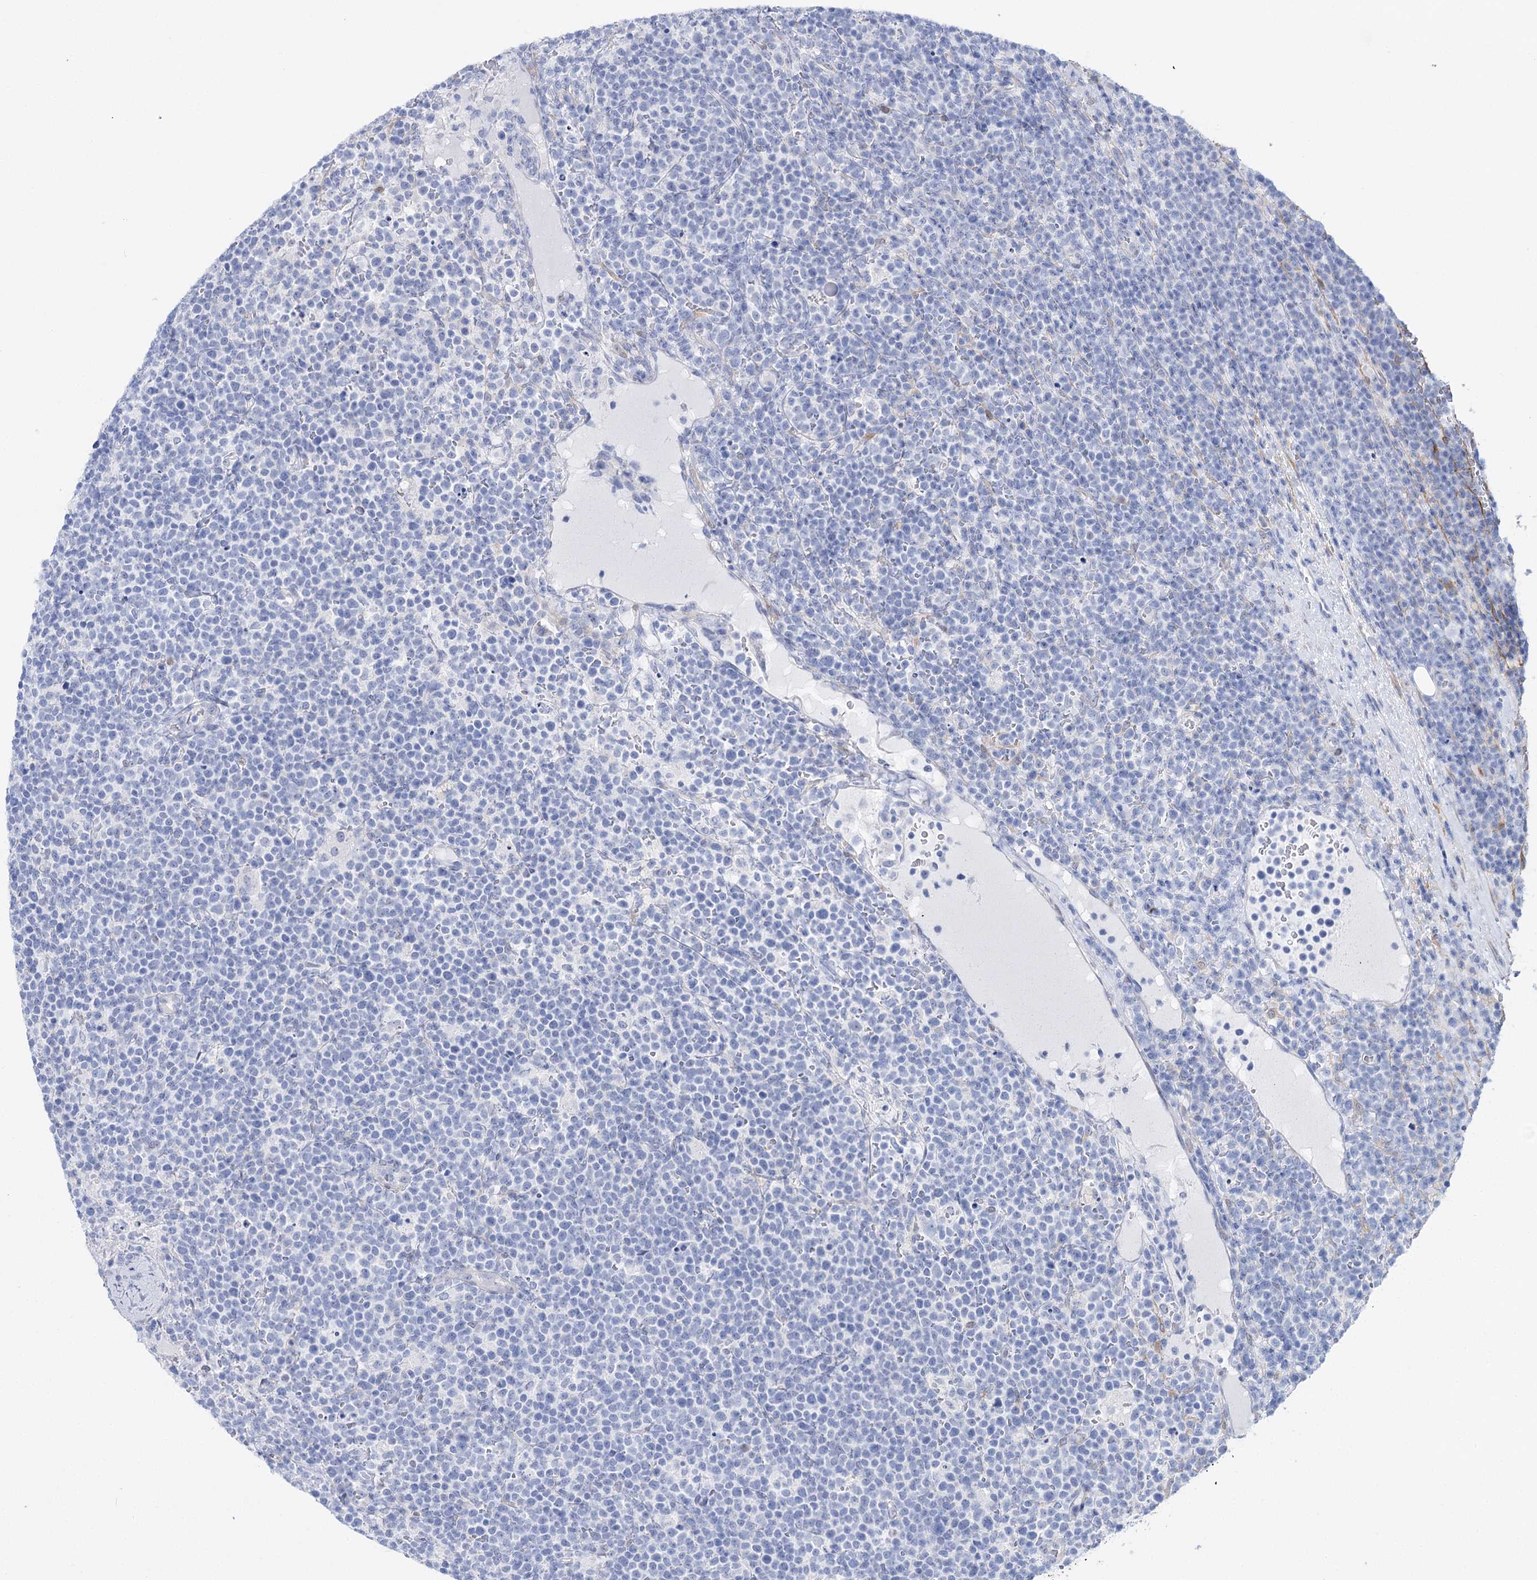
{"staining": {"intensity": "negative", "quantity": "none", "location": "none"}, "tissue": "lymphoma", "cell_type": "Tumor cells", "image_type": "cancer", "snomed": [{"axis": "morphology", "description": "Malignant lymphoma, non-Hodgkin's type, High grade"}, {"axis": "topography", "description": "Lymph node"}], "caption": "Immunohistochemistry of human lymphoma displays no expression in tumor cells.", "gene": "UGDH", "patient": {"sex": "male", "age": 61}}